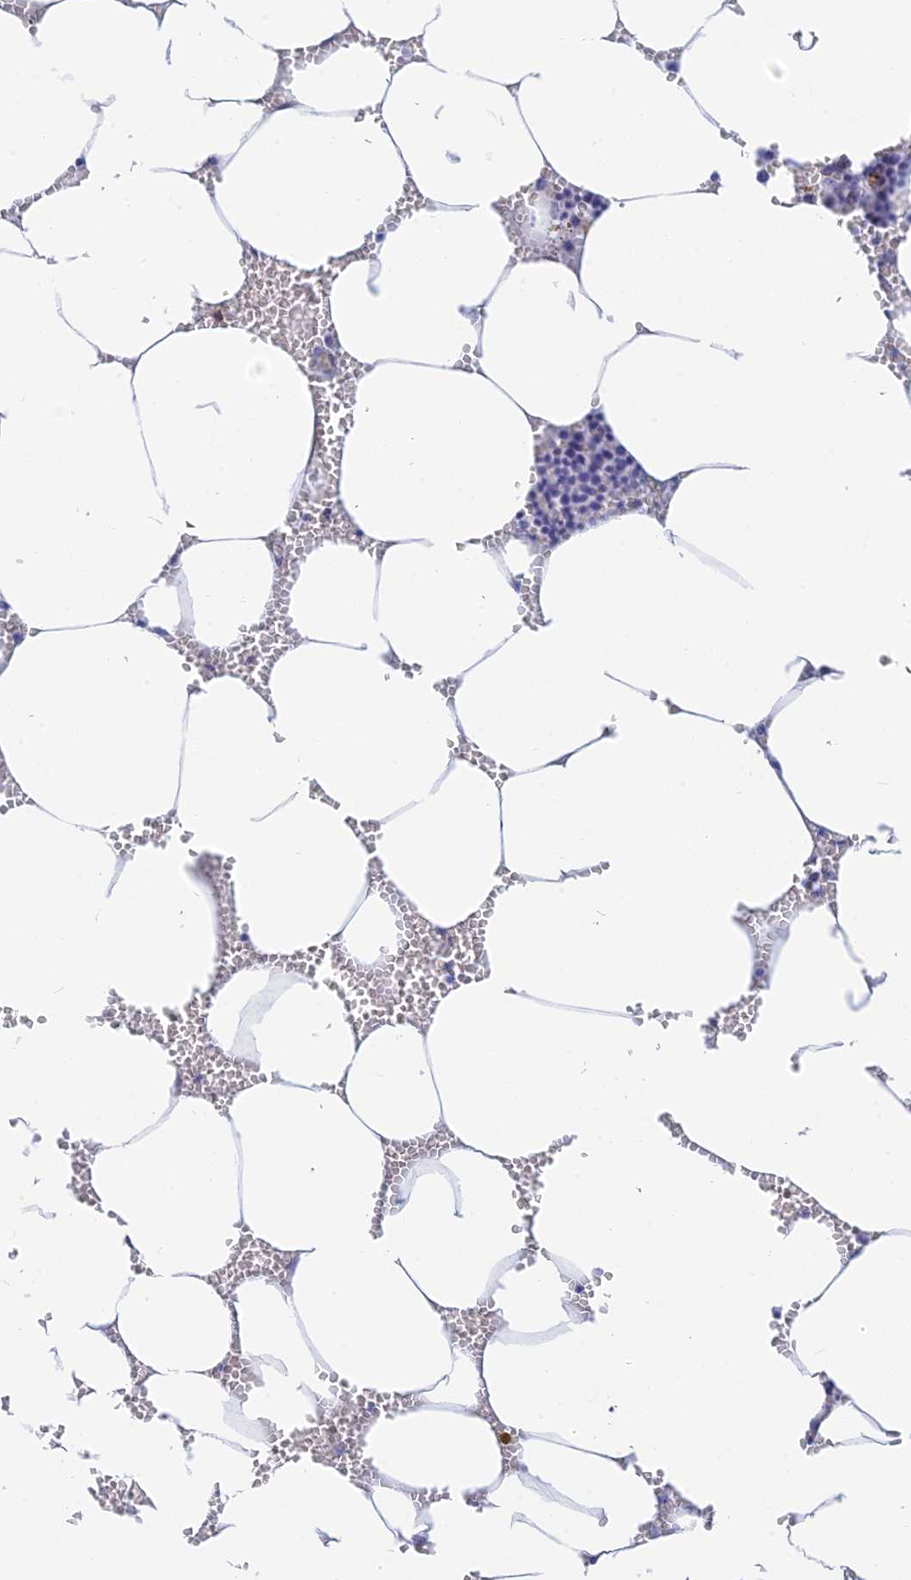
{"staining": {"intensity": "negative", "quantity": "none", "location": "none"}, "tissue": "bone marrow", "cell_type": "Hematopoietic cells", "image_type": "normal", "snomed": [{"axis": "morphology", "description": "Normal tissue, NOS"}, {"axis": "topography", "description": "Bone marrow"}], "caption": "This is an immunohistochemistry photomicrograph of benign human bone marrow. There is no staining in hematopoietic cells.", "gene": "CEP152", "patient": {"sex": "male", "age": 70}}